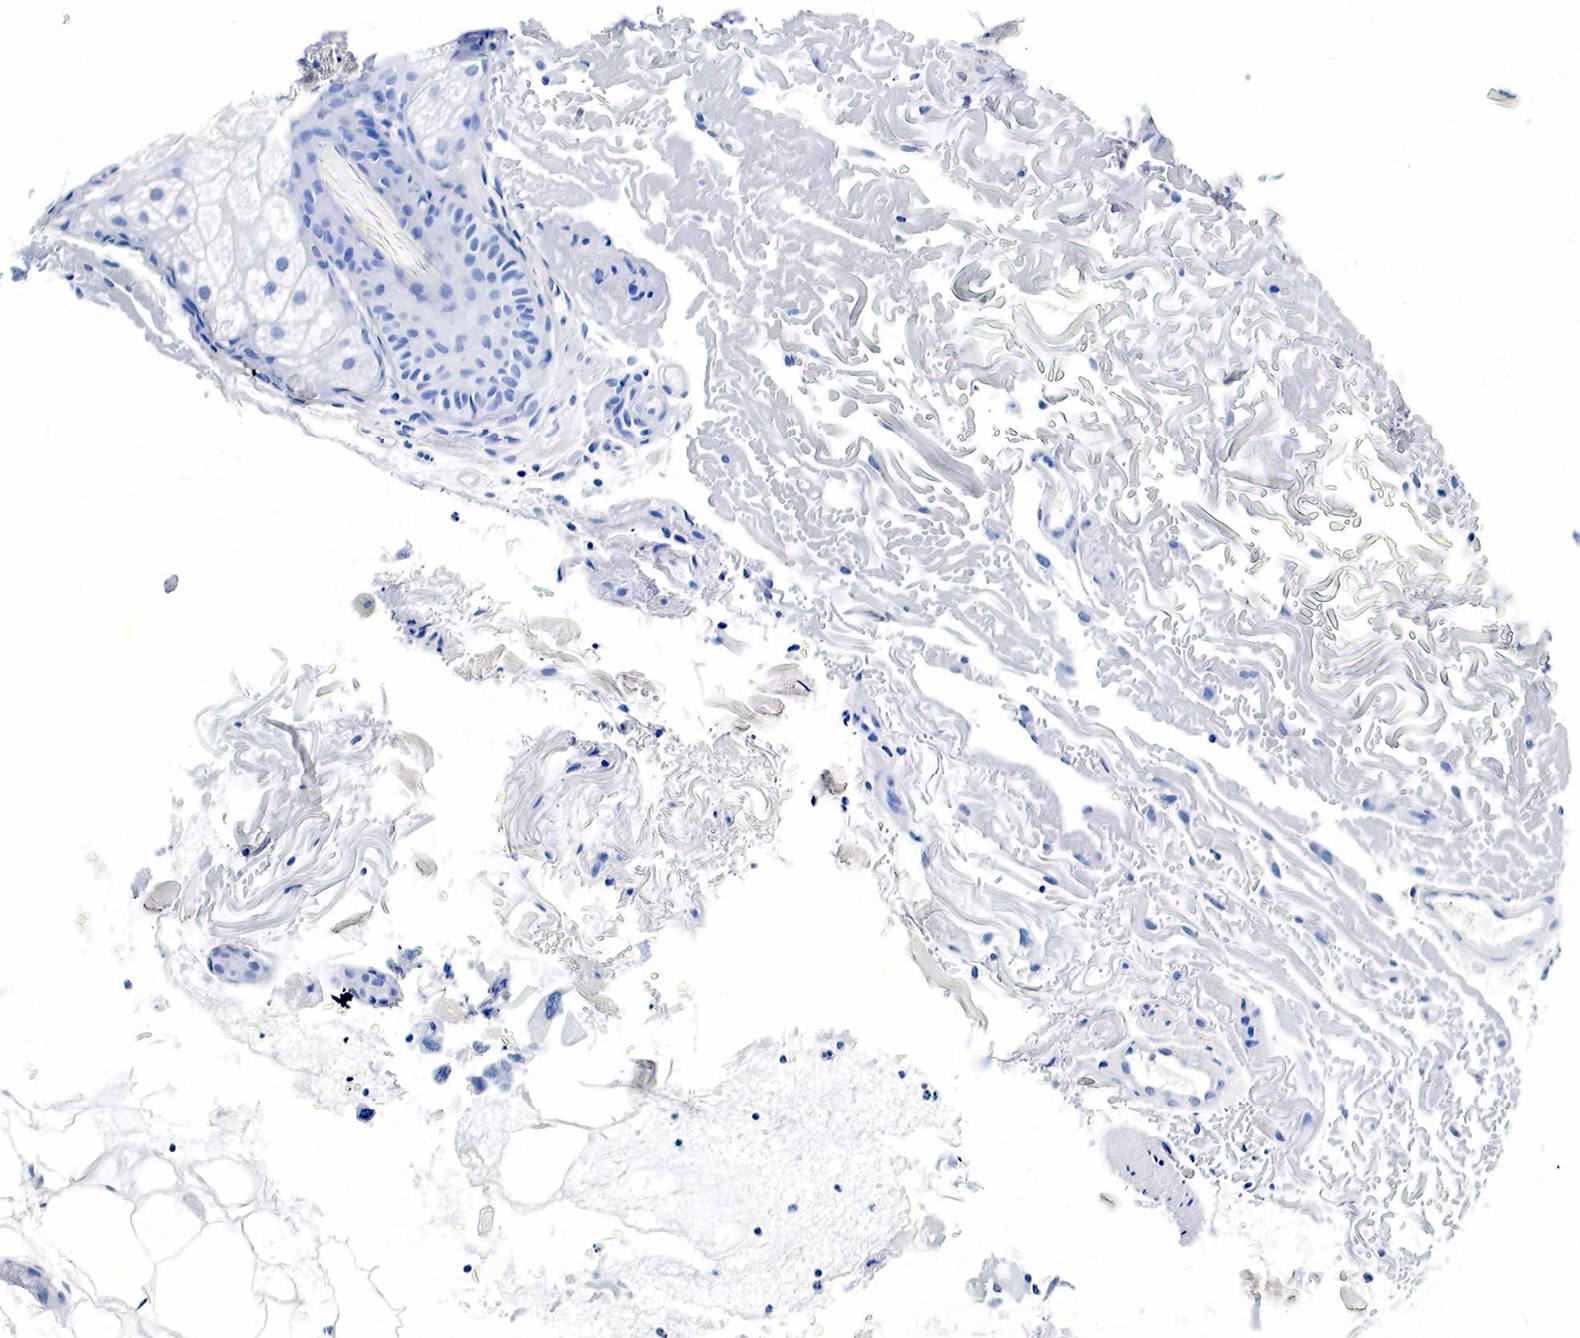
{"staining": {"intensity": "negative", "quantity": "none", "location": "none"}, "tissue": "skin", "cell_type": "Fibroblasts", "image_type": "normal", "snomed": [{"axis": "morphology", "description": "Normal tissue, NOS"}, {"axis": "topography", "description": "Skin"}], "caption": "This photomicrograph is of normal skin stained with immunohistochemistry (IHC) to label a protein in brown with the nuclei are counter-stained blue. There is no positivity in fibroblasts.", "gene": "KLK3", "patient": {"sex": "female", "age": 90}}